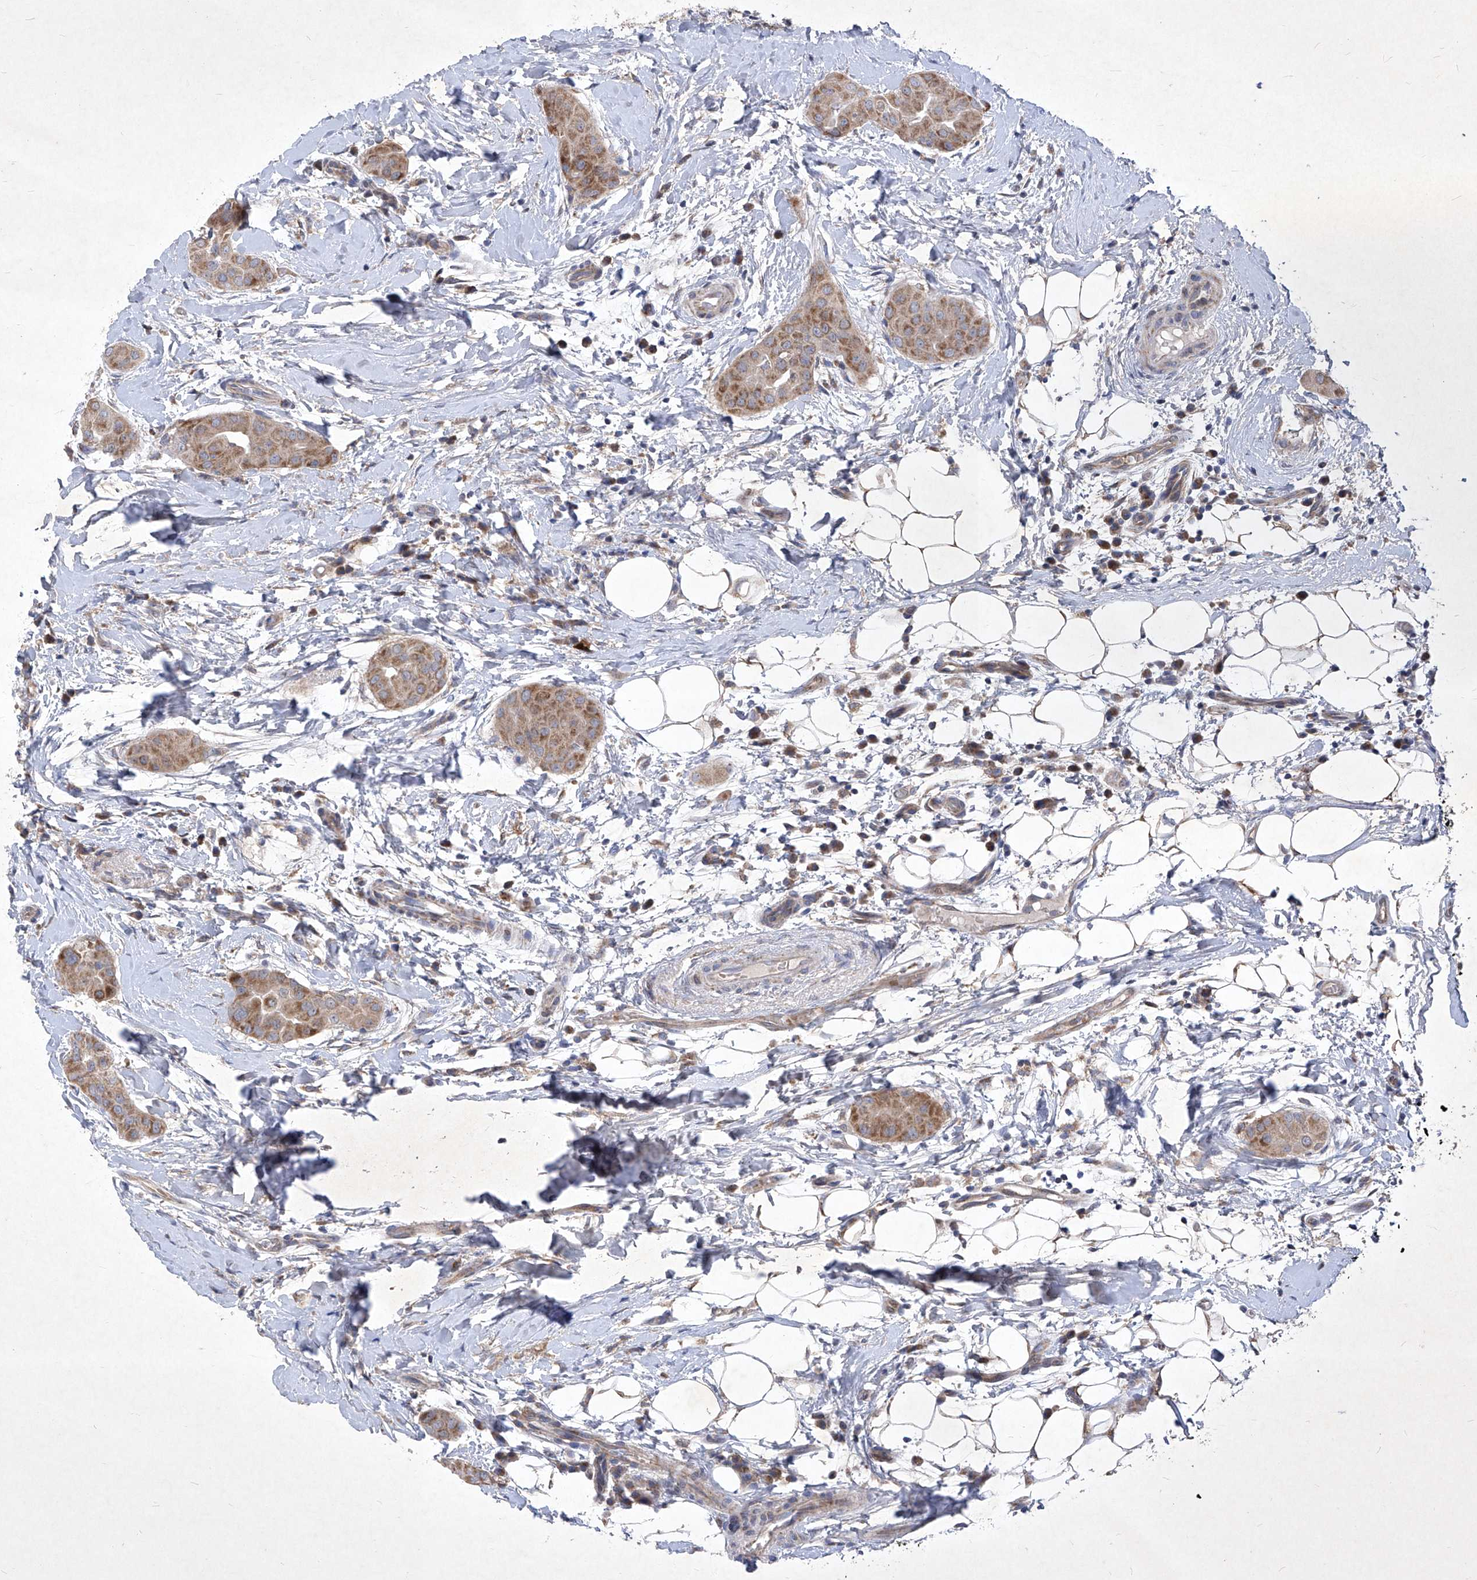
{"staining": {"intensity": "moderate", "quantity": ">75%", "location": "cytoplasmic/membranous"}, "tissue": "thyroid cancer", "cell_type": "Tumor cells", "image_type": "cancer", "snomed": [{"axis": "morphology", "description": "Papillary adenocarcinoma, NOS"}, {"axis": "topography", "description": "Thyroid gland"}], "caption": "Human thyroid papillary adenocarcinoma stained with a protein marker exhibits moderate staining in tumor cells.", "gene": "COQ3", "patient": {"sex": "male", "age": 33}}